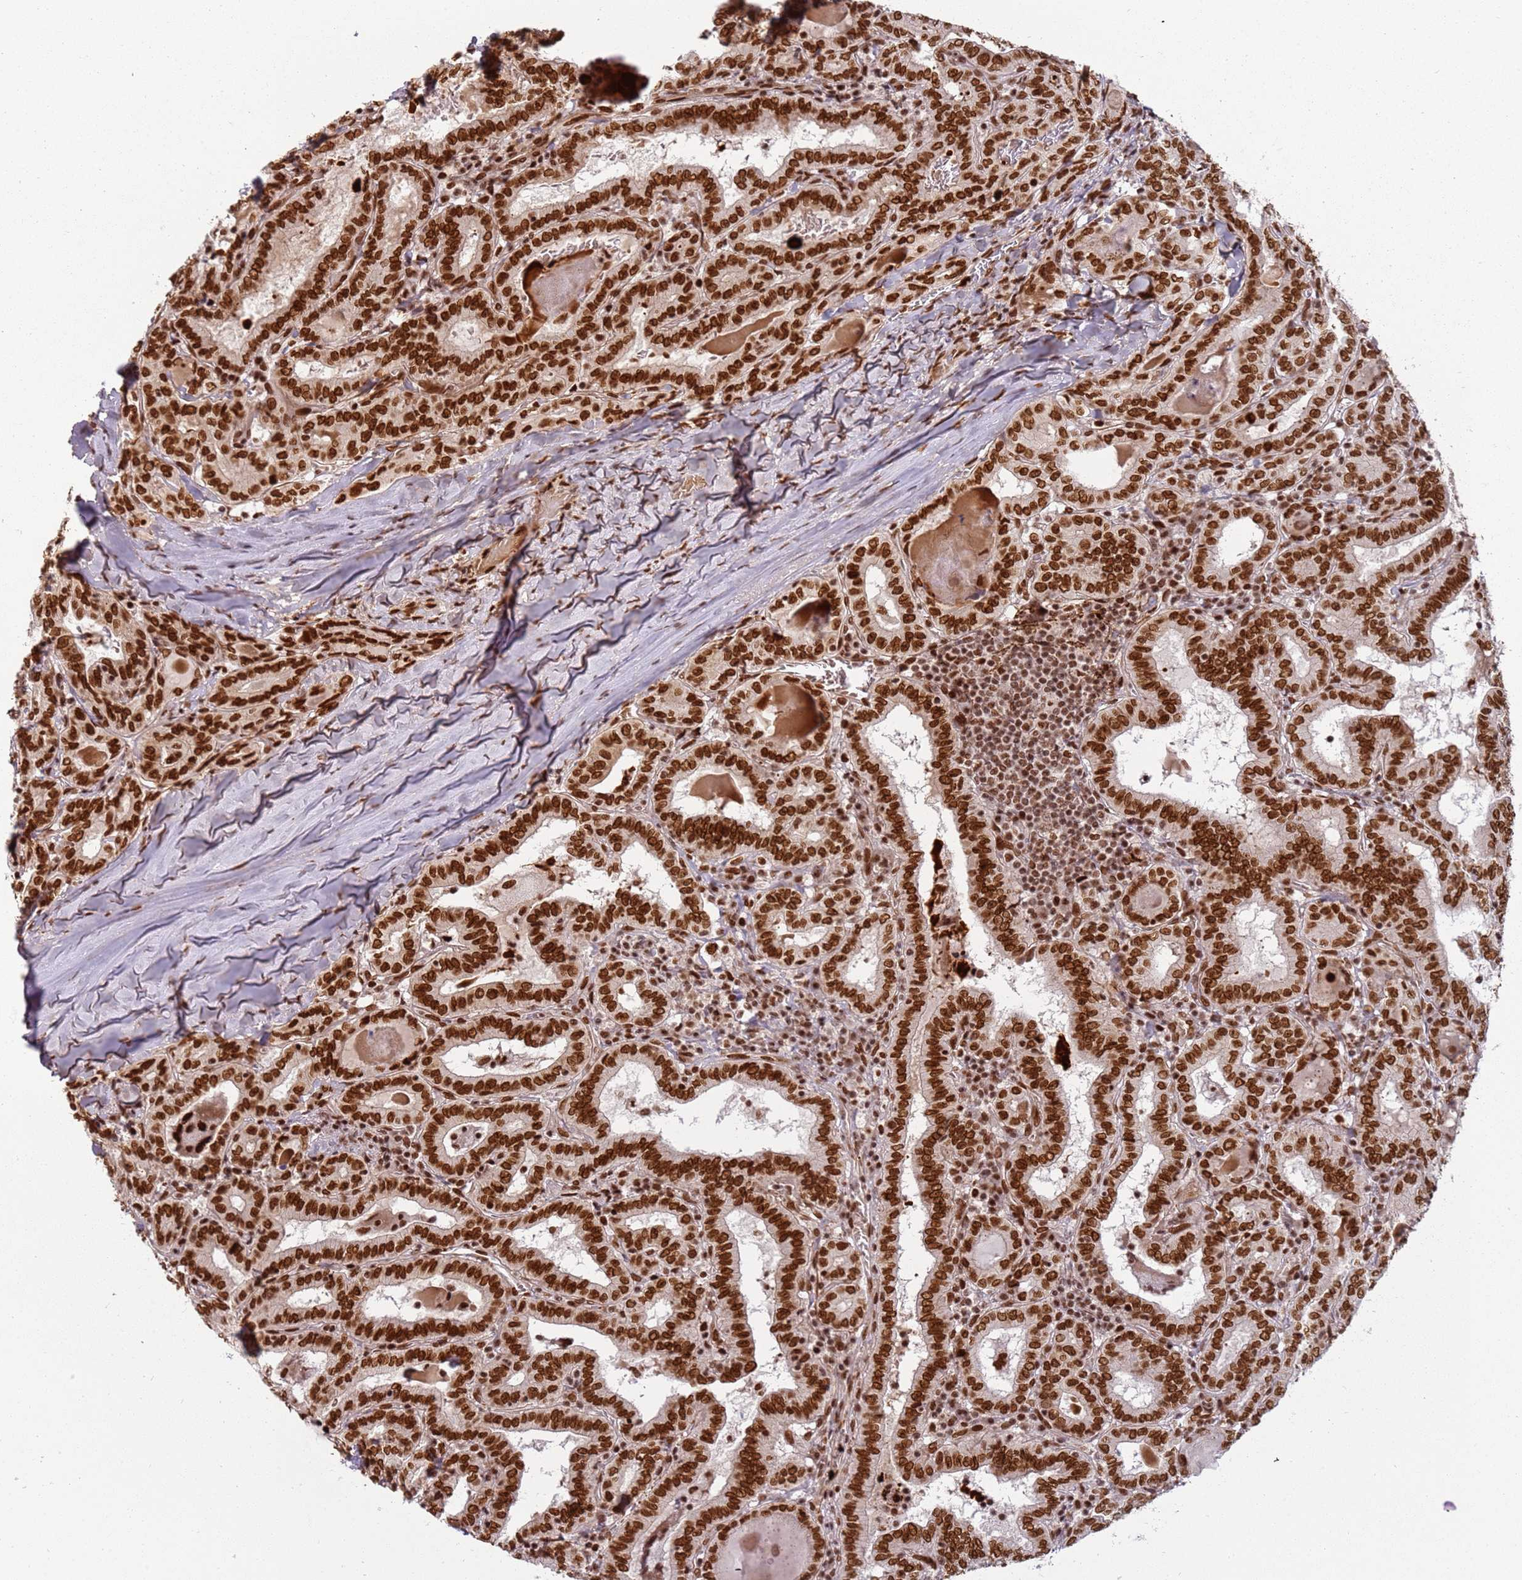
{"staining": {"intensity": "strong", "quantity": ">75%", "location": "nuclear"}, "tissue": "thyroid cancer", "cell_type": "Tumor cells", "image_type": "cancer", "snomed": [{"axis": "morphology", "description": "Papillary adenocarcinoma, NOS"}, {"axis": "topography", "description": "Thyroid gland"}], "caption": "Immunohistochemistry (DAB) staining of thyroid cancer shows strong nuclear protein positivity in approximately >75% of tumor cells.", "gene": "TENT4A", "patient": {"sex": "female", "age": 72}}